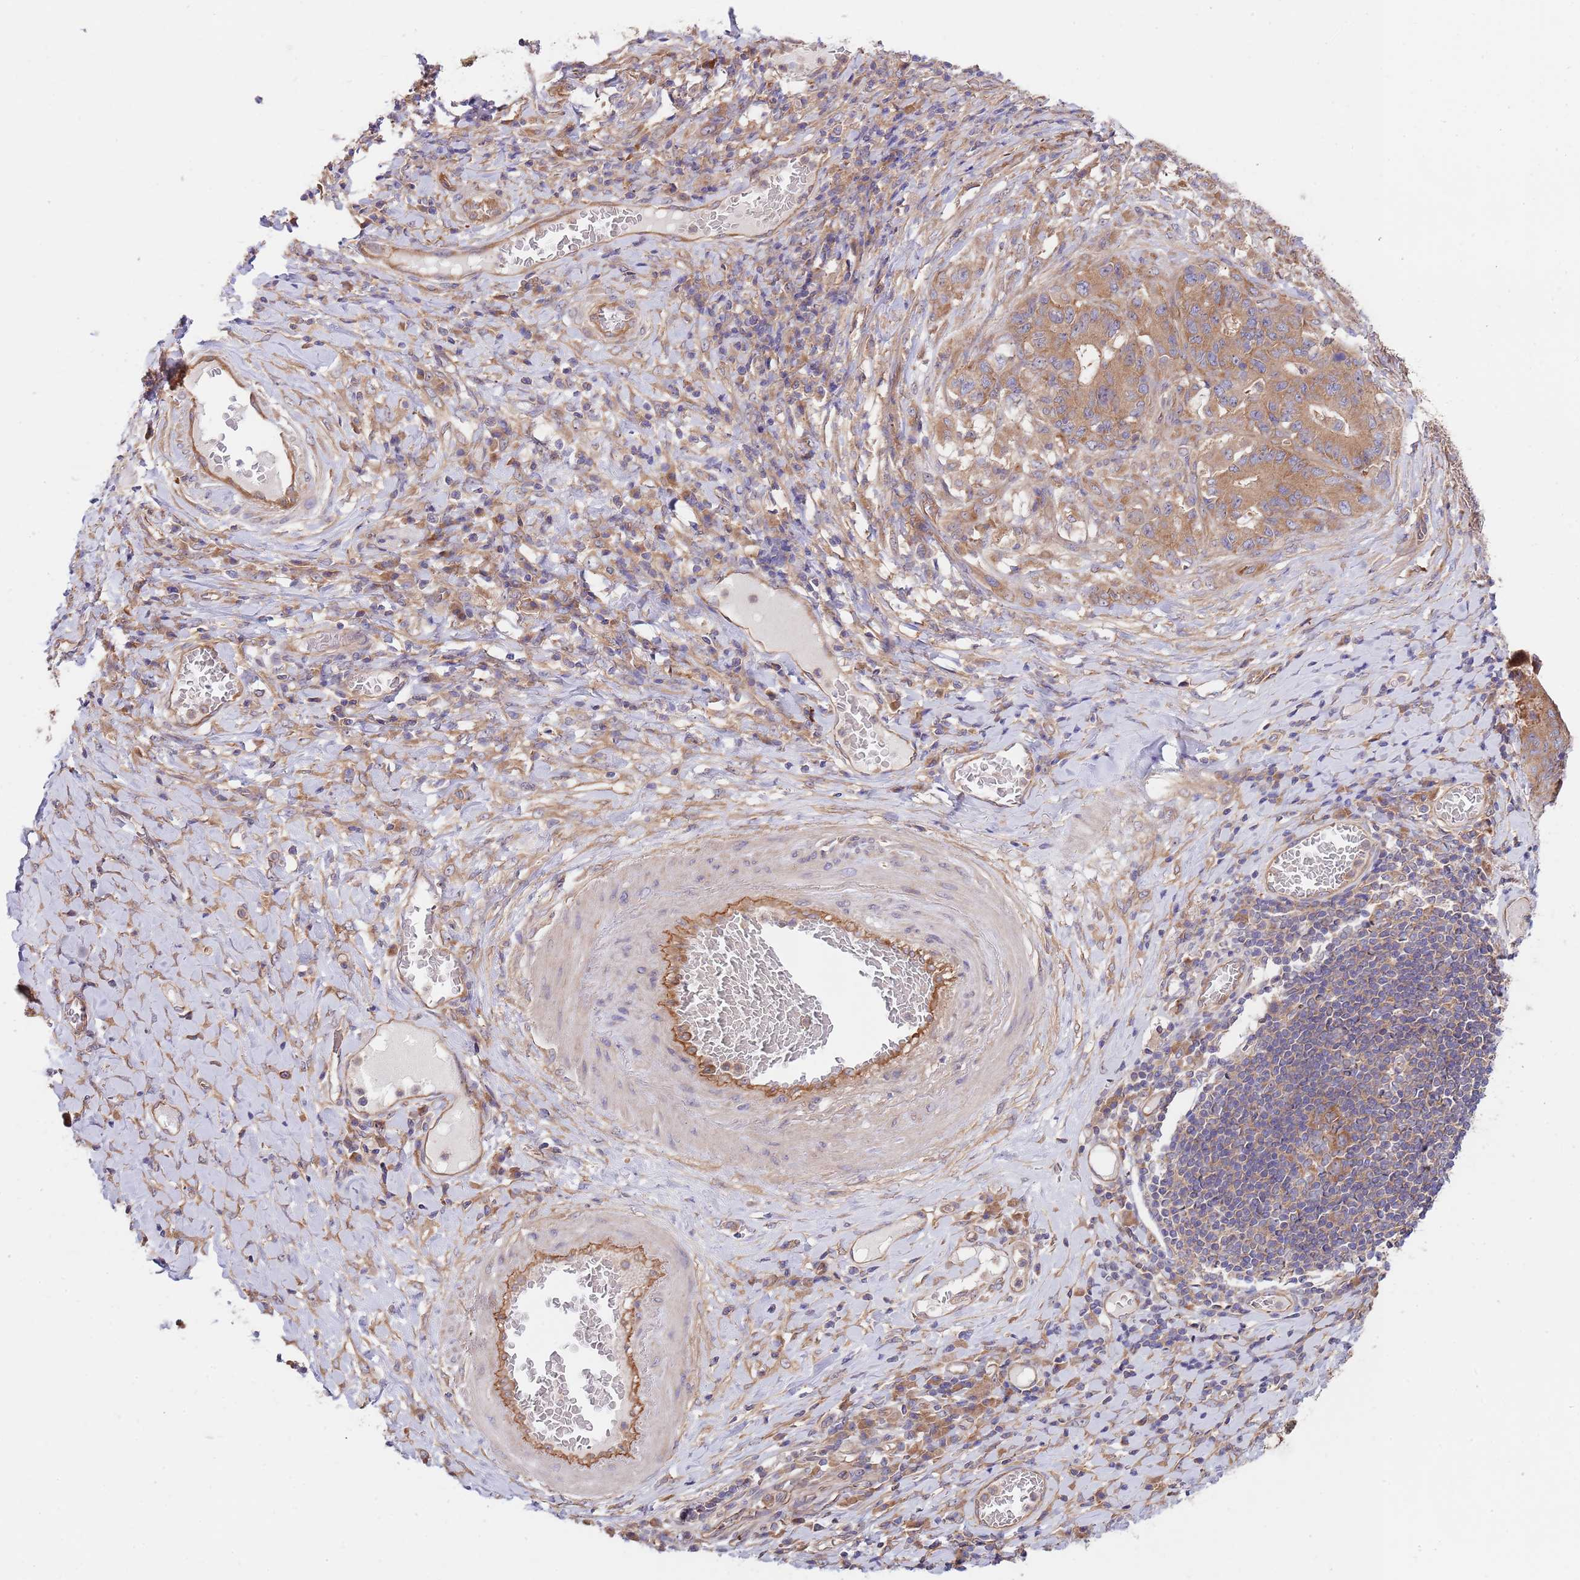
{"staining": {"intensity": "moderate", "quantity": ">75%", "location": "cytoplasmic/membranous"}, "tissue": "stomach cancer", "cell_type": "Tumor cells", "image_type": "cancer", "snomed": [{"axis": "morphology", "description": "Normal tissue, NOS"}, {"axis": "morphology", "description": "Adenocarcinoma, NOS"}, {"axis": "topography", "description": "Stomach"}], "caption": "This is an image of IHC staining of adenocarcinoma (stomach), which shows moderate expression in the cytoplasmic/membranous of tumor cells.", "gene": "EIF3F", "patient": {"sex": "female", "age": 64}}